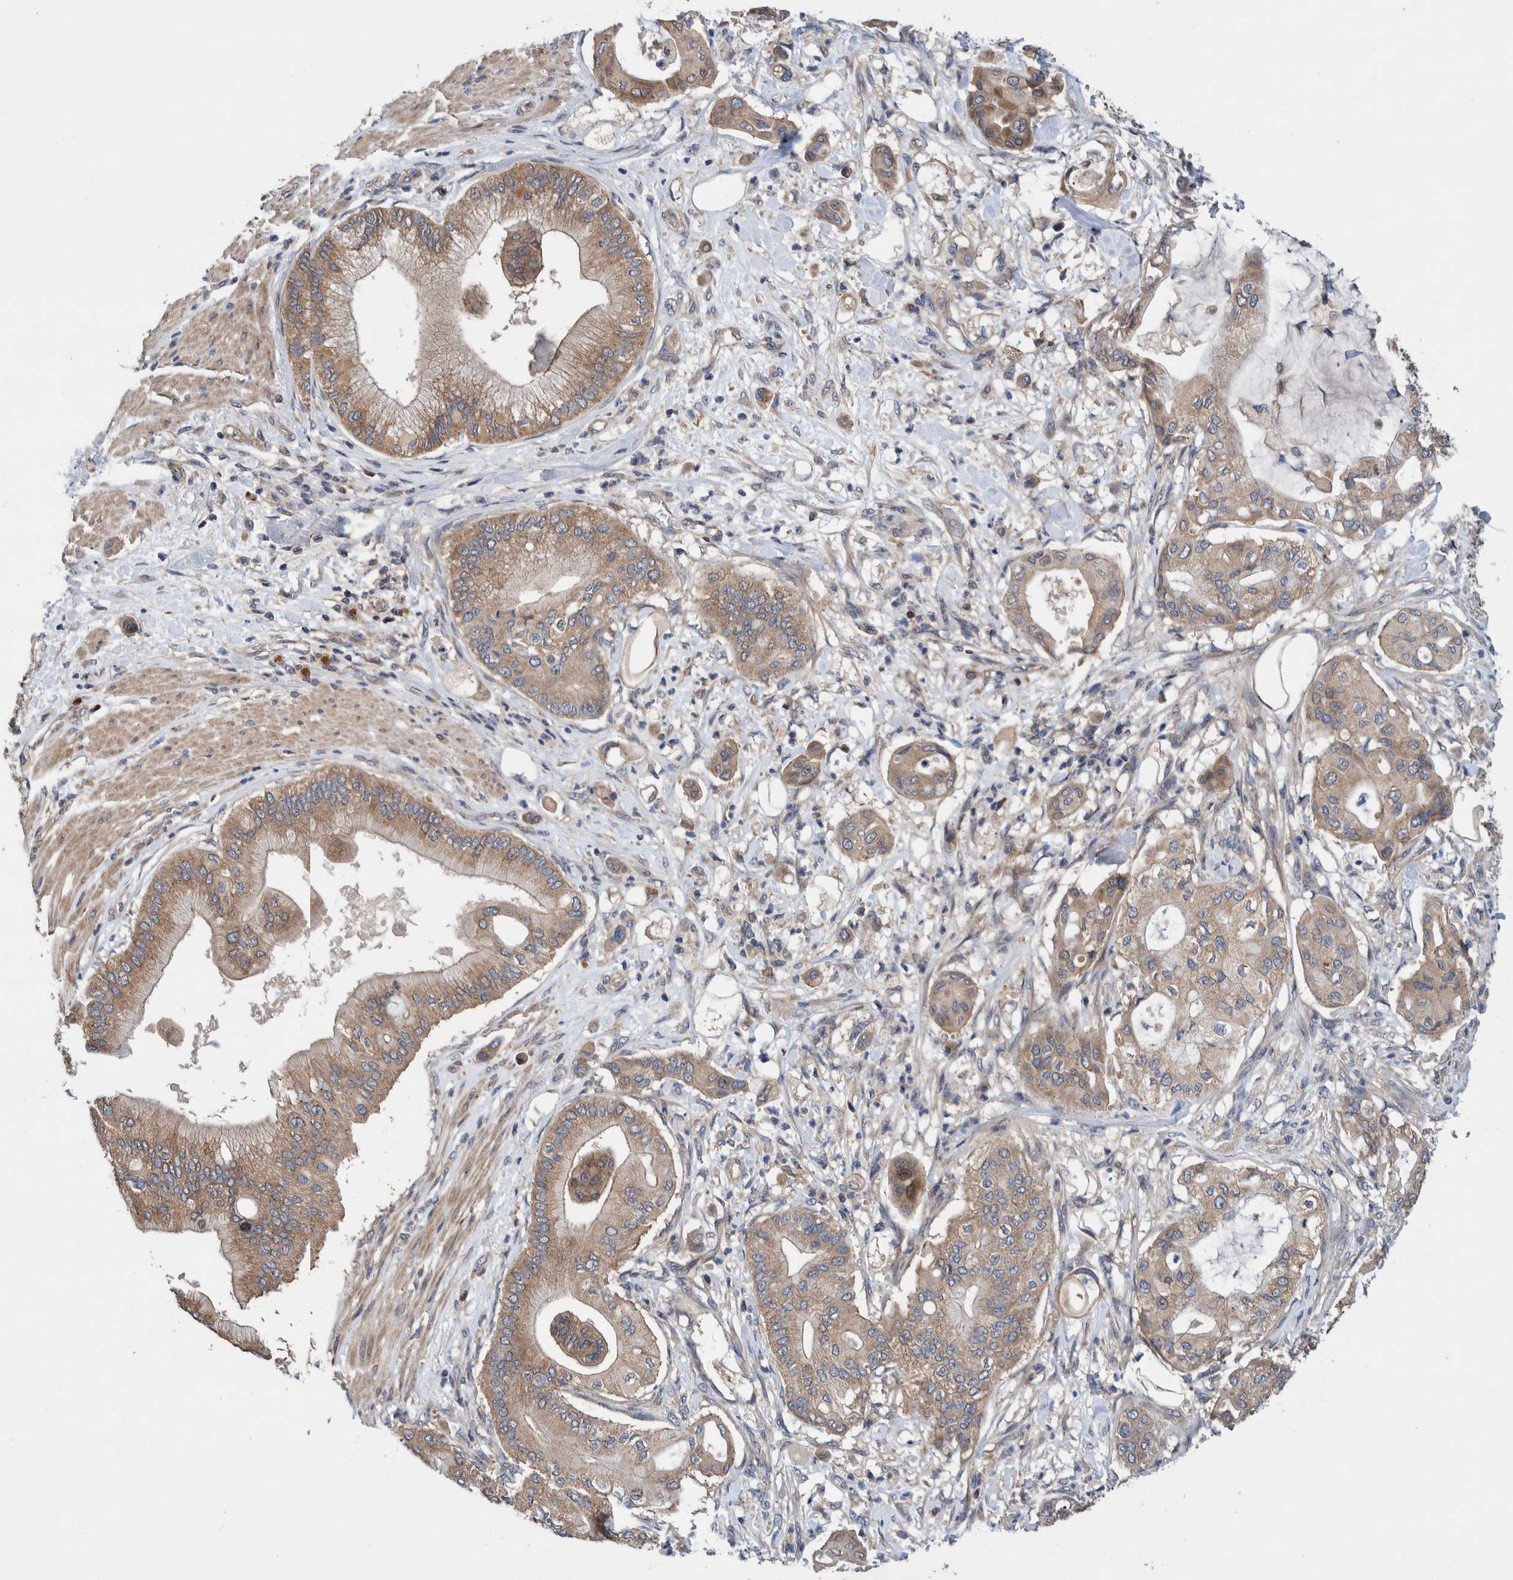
{"staining": {"intensity": "weak", "quantity": ">75%", "location": "cytoplasmic/membranous"}, "tissue": "pancreatic cancer", "cell_type": "Tumor cells", "image_type": "cancer", "snomed": [{"axis": "morphology", "description": "Adenocarcinoma, NOS"}, {"axis": "morphology", "description": "Adenocarcinoma, metastatic, NOS"}, {"axis": "topography", "description": "Lymph node"}, {"axis": "topography", "description": "Pancreas"}, {"axis": "topography", "description": "Duodenum"}], "caption": "DAB (3,3'-diaminobenzidine) immunohistochemical staining of human adenocarcinoma (pancreatic) demonstrates weak cytoplasmic/membranous protein staining in about >75% of tumor cells. (DAB (3,3'-diaminobenzidine) = brown stain, brightfield microscopy at high magnification).", "gene": "PIK3R6", "patient": {"sex": "female", "age": 64}}